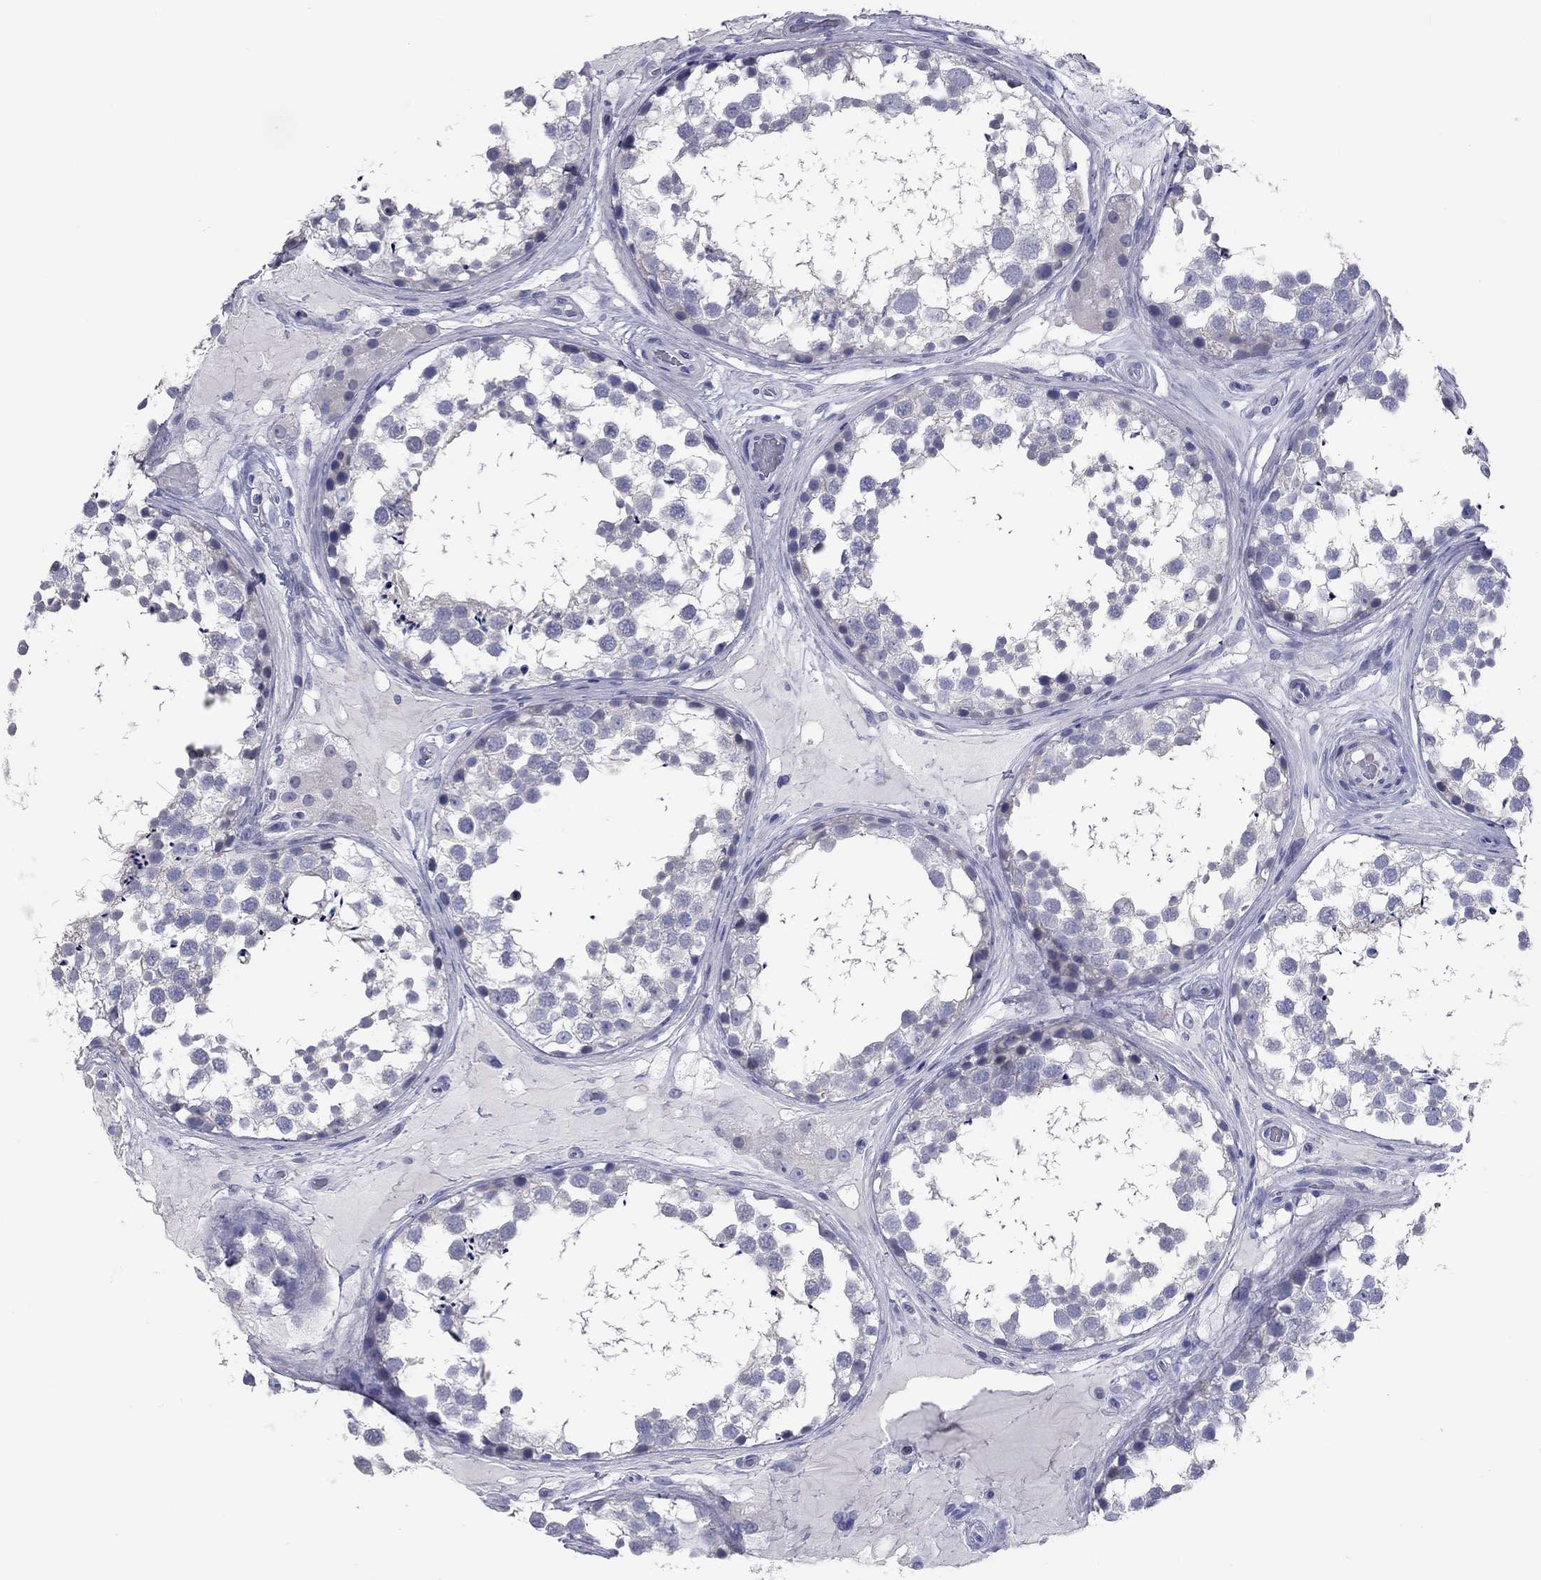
{"staining": {"intensity": "negative", "quantity": "none", "location": "none"}, "tissue": "testis", "cell_type": "Cells in seminiferous ducts", "image_type": "normal", "snomed": [{"axis": "morphology", "description": "Normal tissue, NOS"}, {"axis": "morphology", "description": "Seminoma, NOS"}, {"axis": "topography", "description": "Testis"}], "caption": "Immunohistochemical staining of unremarkable human testis demonstrates no significant expression in cells in seminiferous ducts.", "gene": "KIRREL2", "patient": {"sex": "male", "age": 65}}